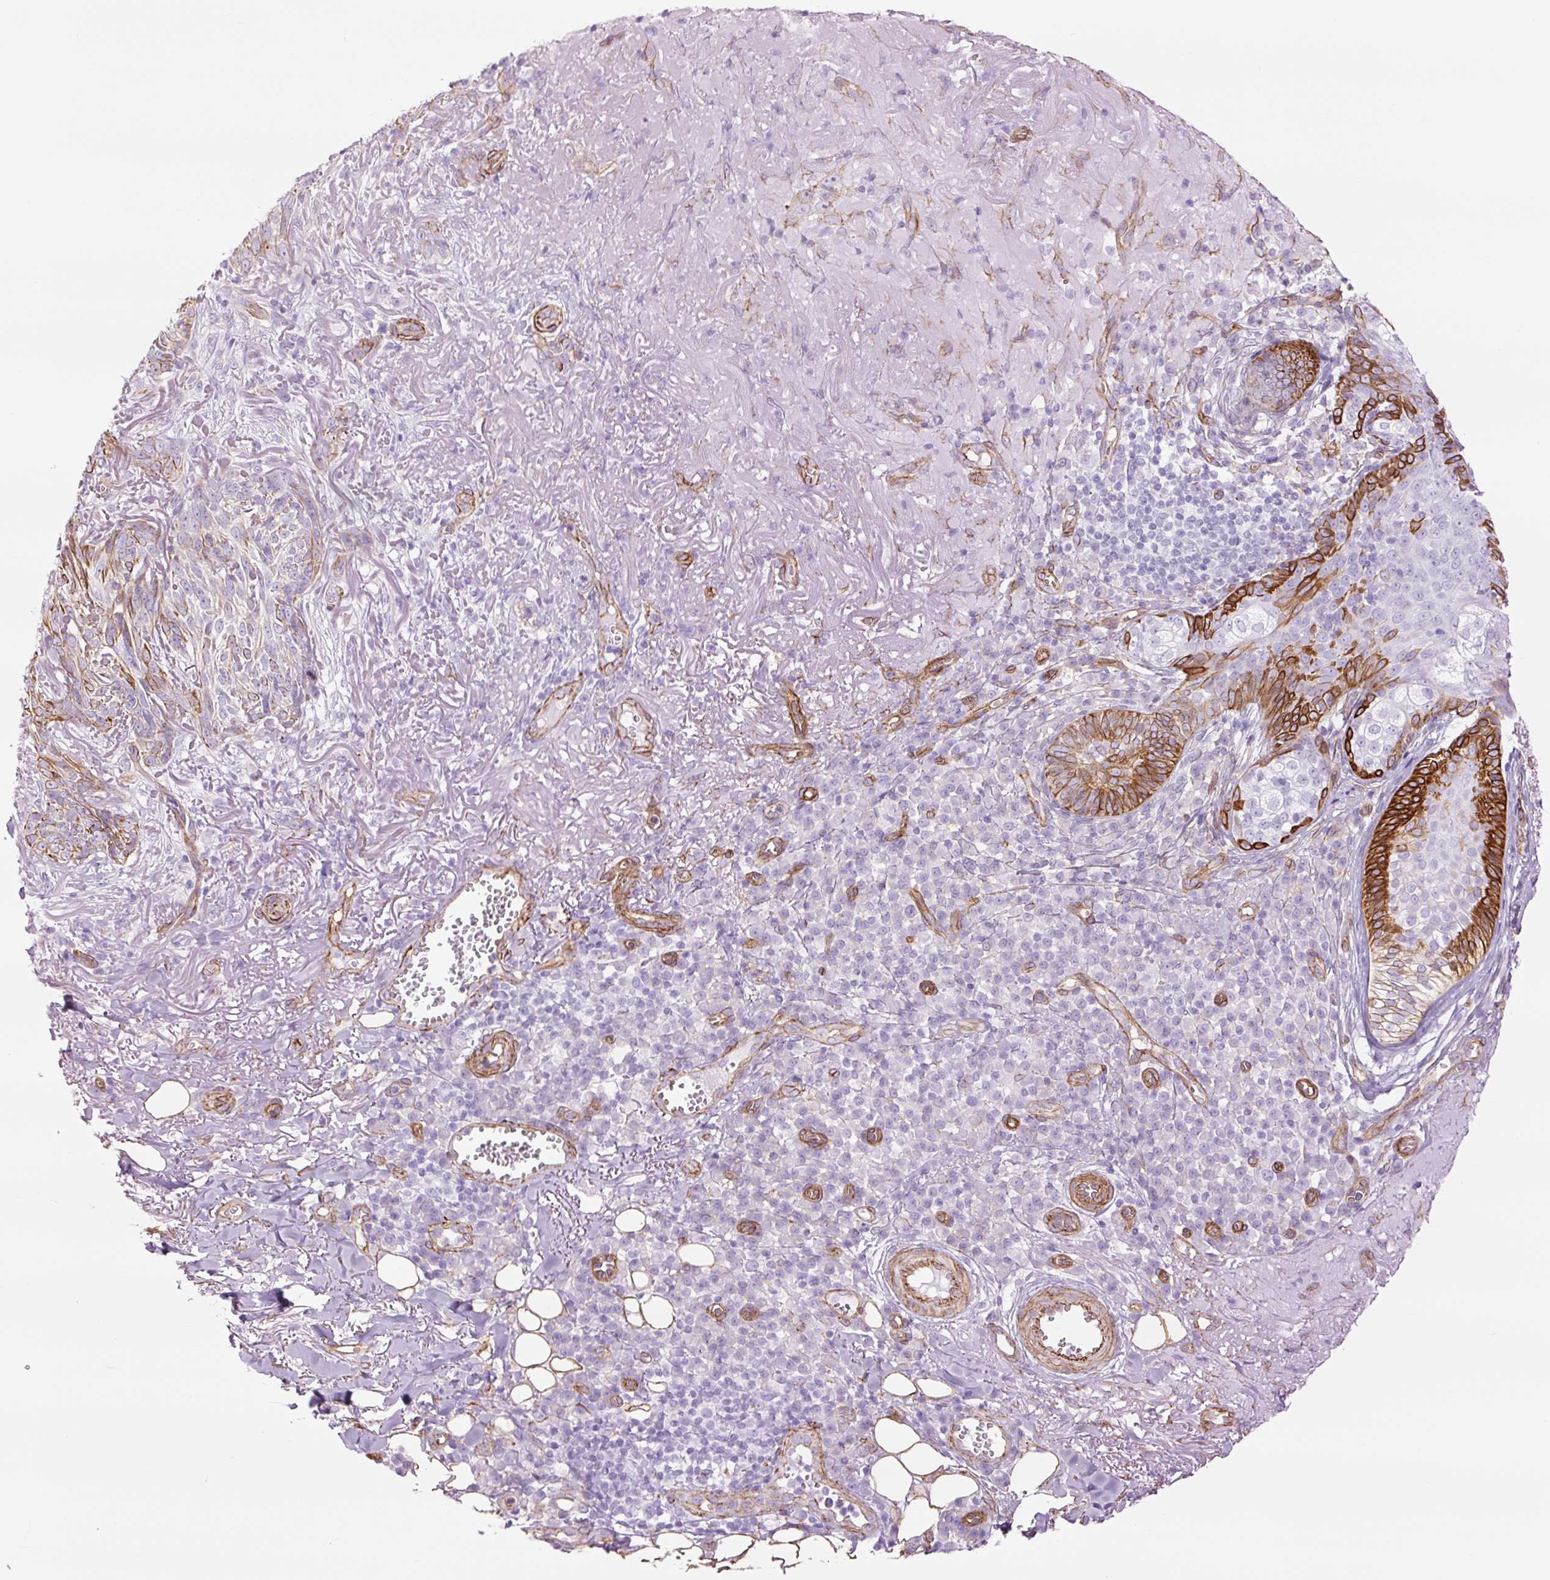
{"staining": {"intensity": "strong", "quantity": "<25%", "location": "cytoplasmic/membranous"}, "tissue": "skin cancer", "cell_type": "Tumor cells", "image_type": "cancer", "snomed": [{"axis": "morphology", "description": "Basal cell carcinoma"}, {"axis": "topography", "description": "Skin"}, {"axis": "topography", "description": "Skin of face"}], "caption": "High-power microscopy captured an IHC micrograph of skin cancer (basal cell carcinoma), revealing strong cytoplasmic/membranous expression in approximately <25% of tumor cells.", "gene": "CAV1", "patient": {"sex": "female", "age": 95}}